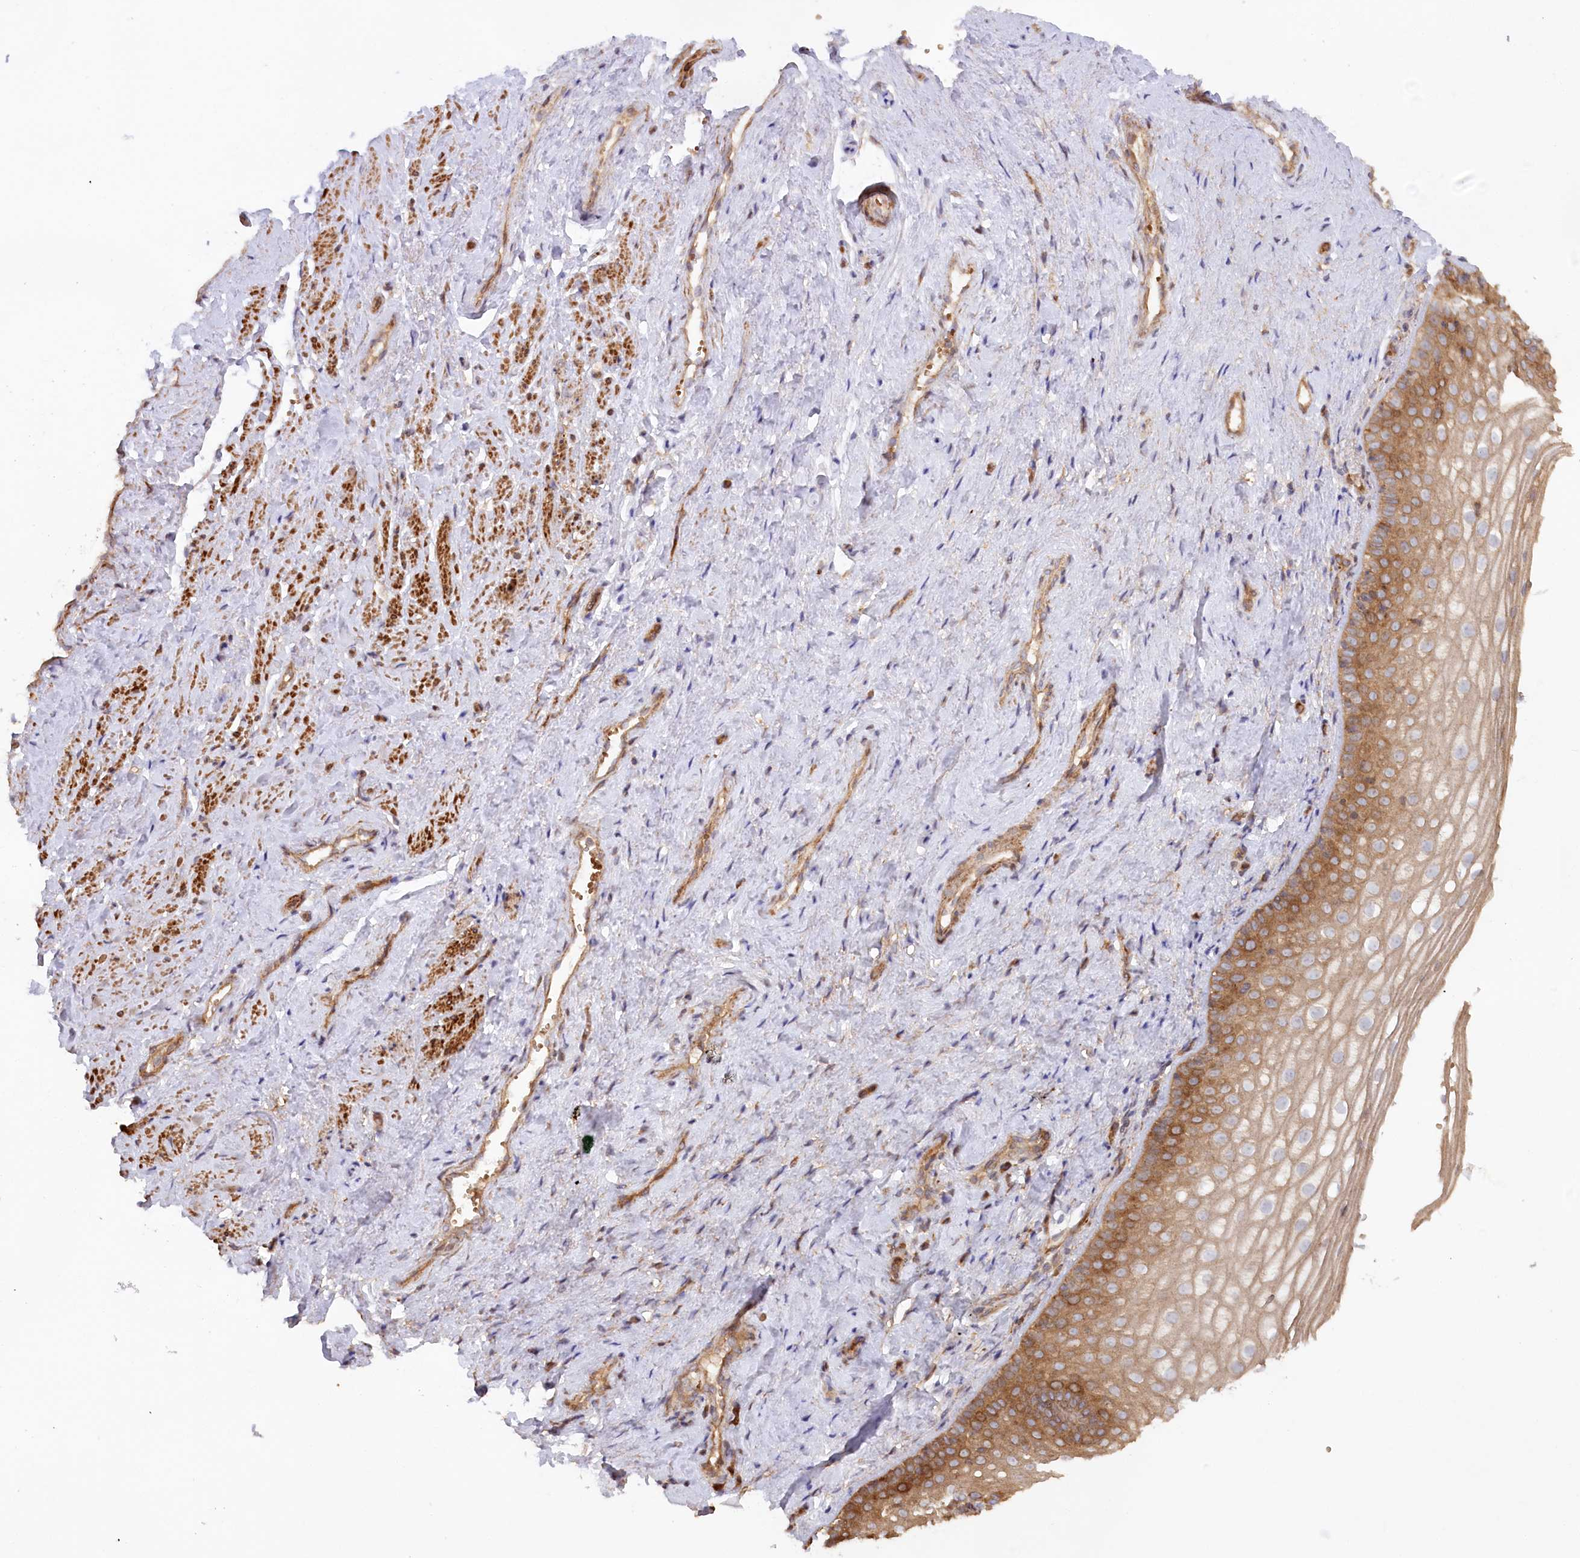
{"staining": {"intensity": "moderate", "quantity": ">75%", "location": "cytoplasmic/membranous"}, "tissue": "vagina", "cell_type": "Squamous epithelial cells", "image_type": "normal", "snomed": [{"axis": "morphology", "description": "Normal tissue, NOS"}, {"axis": "topography", "description": "Vagina"}], "caption": "Human vagina stained with a brown dye exhibits moderate cytoplasmic/membranous positive positivity in about >75% of squamous epithelial cells.", "gene": "PAIP2", "patient": {"sex": "female", "age": 46}}